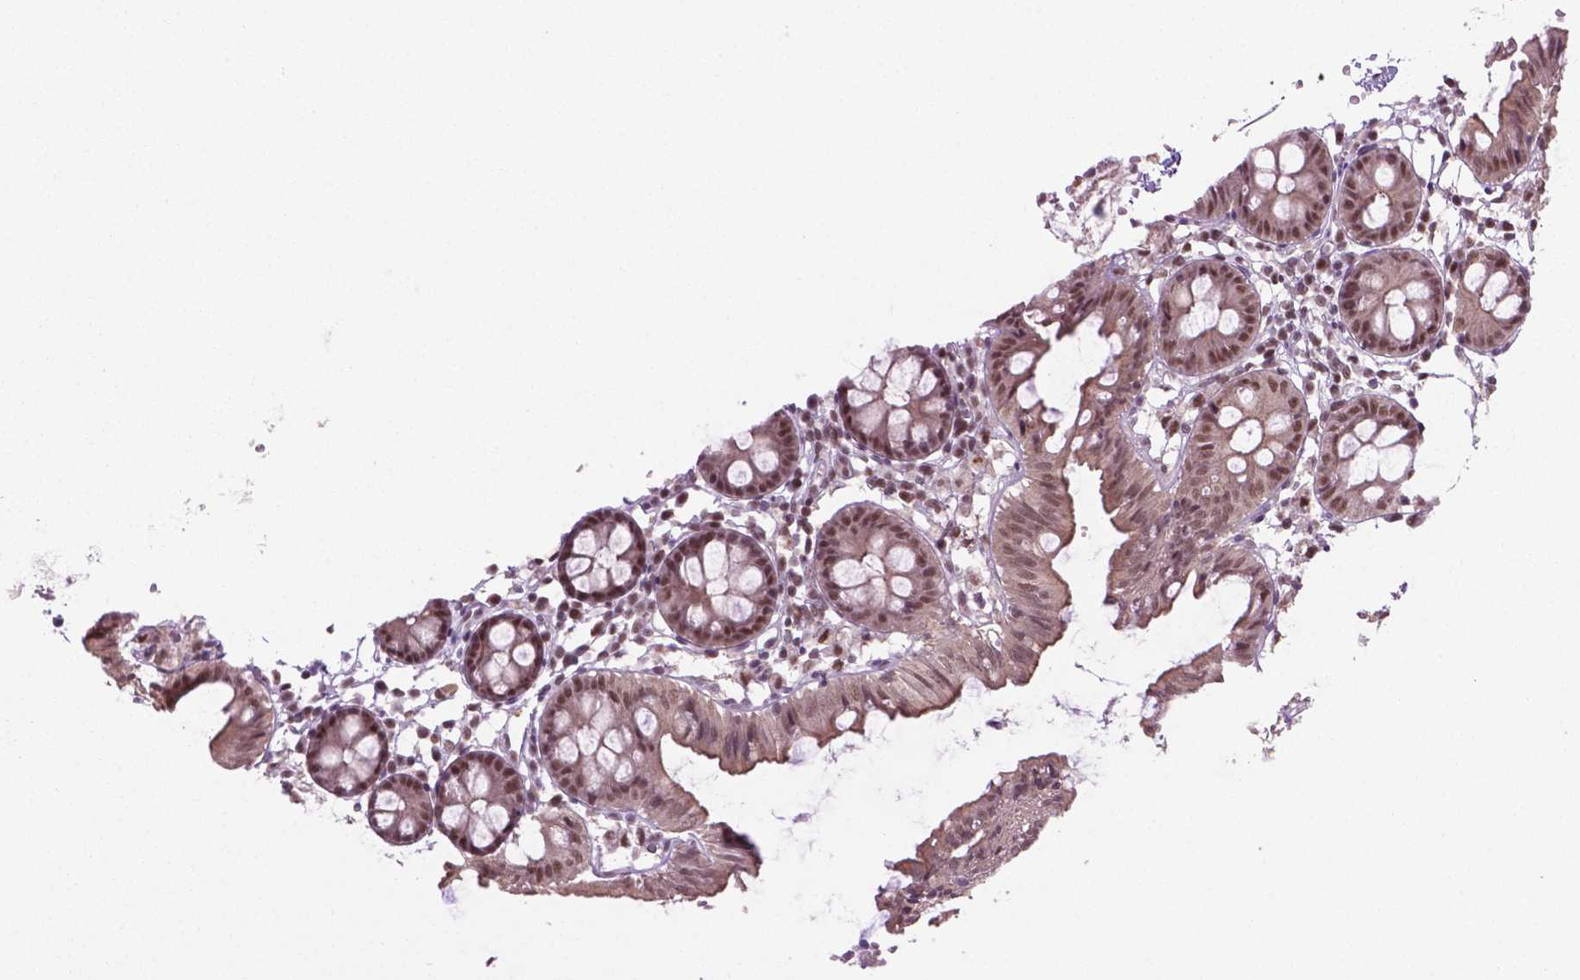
{"staining": {"intensity": "moderate", "quantity": ">75%", "location": "nuclear"}, "tissue": "colon", "cell_type": "Endothelial cells", "image_type": "normal", "snomed": [{"axis": "morphology", "description": "Normal tissue, NOS"}, {"axis": "topography", "description": "Colon"}], "caption": "A micrograph of human colon stained for a protein exhibits moderate nuclear brown staining in endothelial cells.", "gene": "PHAX", "patient": {"sex": "female", "age": 84}}